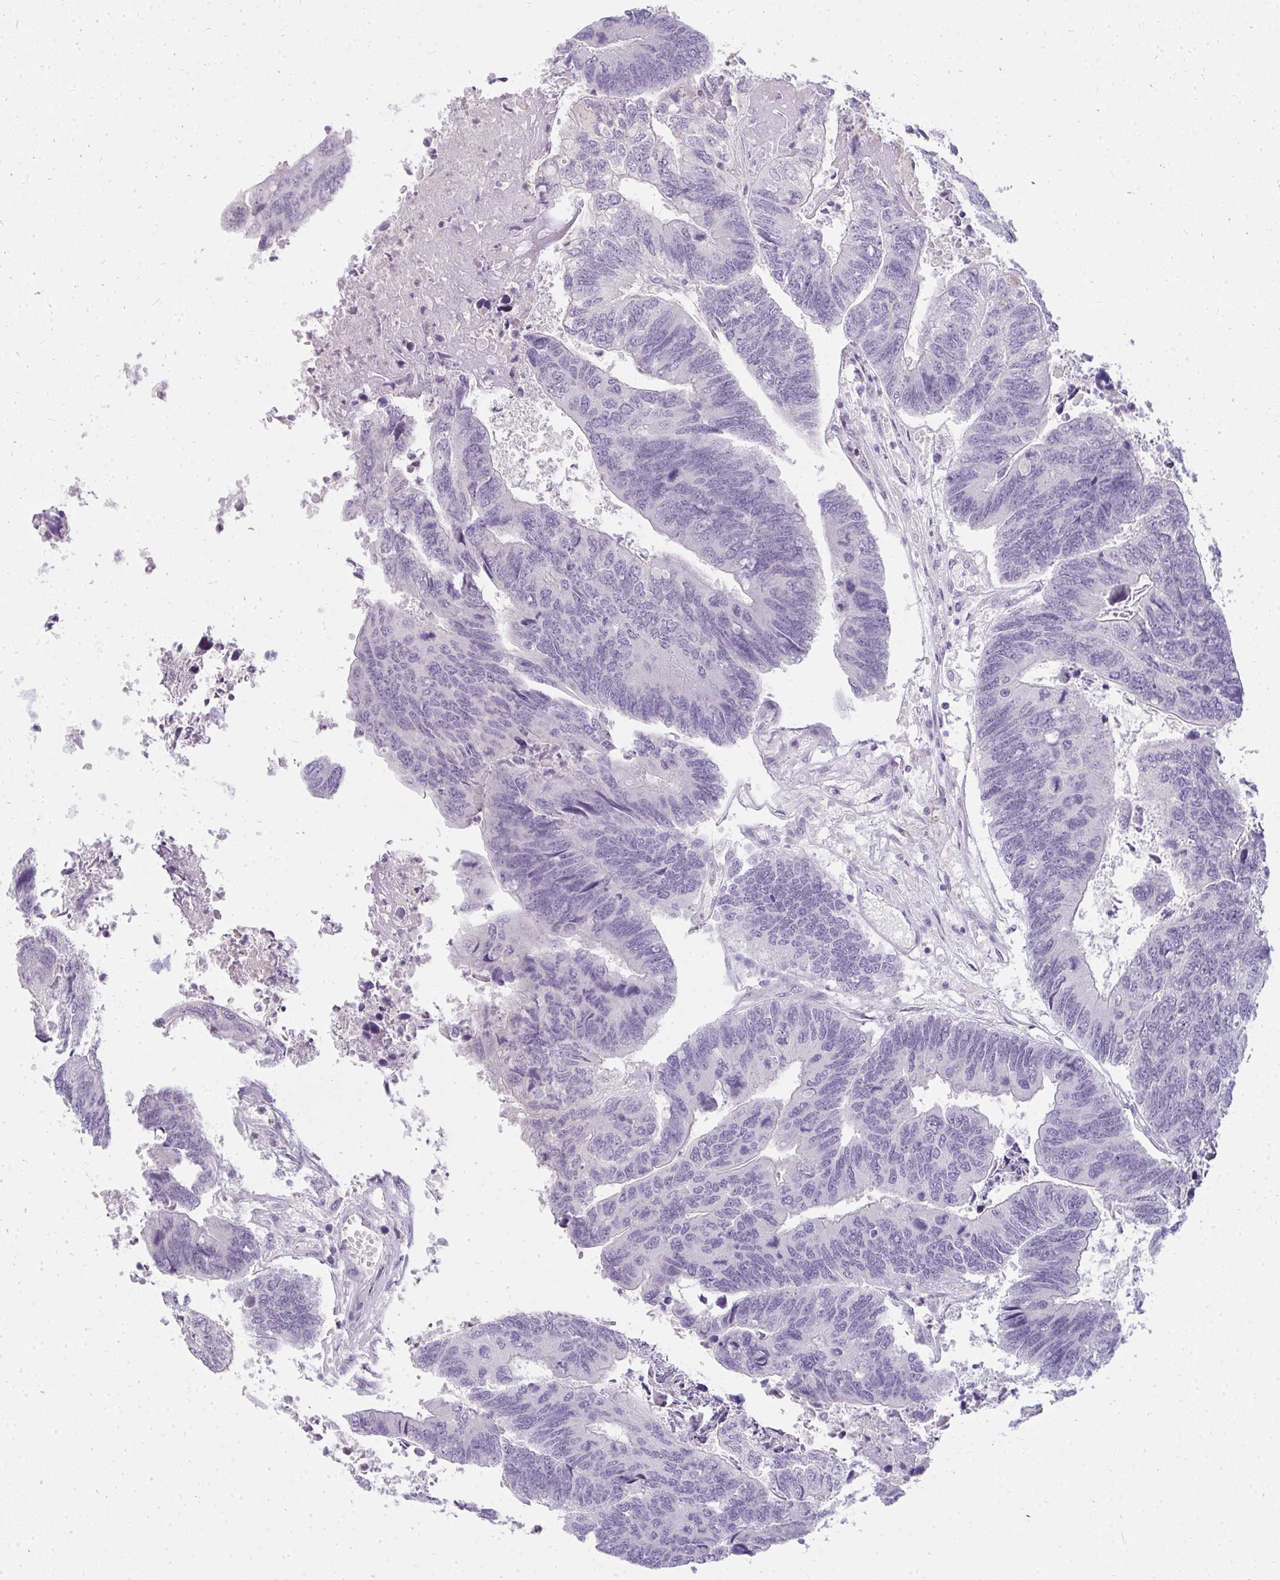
{"staining": {"intensity": "negative", "quantity": "none", "location": "none"}, "tissue": "colorectal cancer", "cell_type": "Tumor cells", "image_type": "cancer", "snomed": [{"axis": "morphology", "description": "Adenocarcinoma, NOS"}, {"axis": "topography", "description": "Colon"}], "caption": "Histopathology image shows no significant protein staining in tumor cells of adenocarcinoma (colorectal).", "gene": "PPP1R3G", "patient": {"sex": "female", "age": 67}}